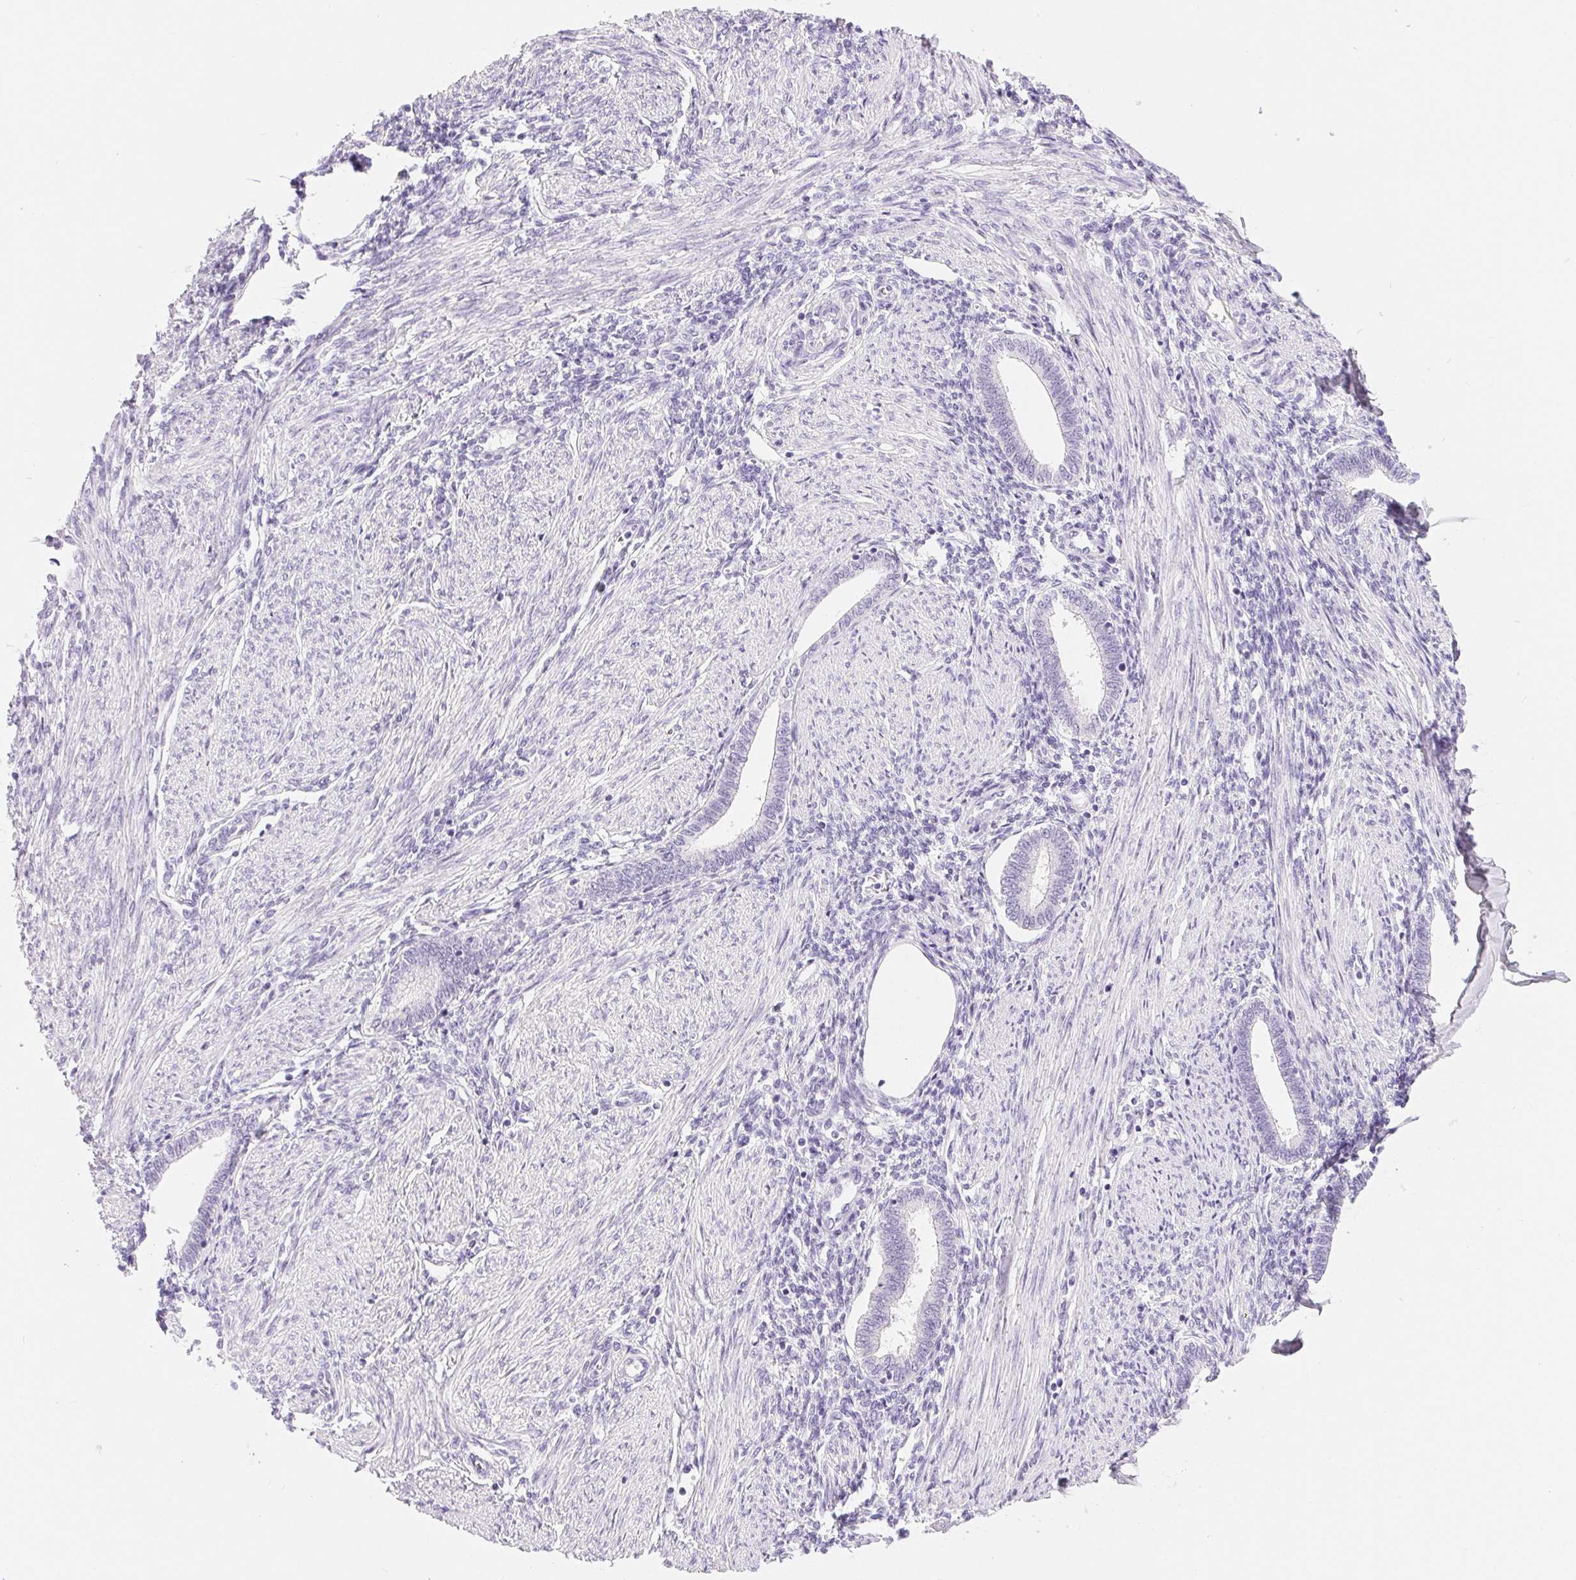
{"staining": {"intensity": "negative", "quantity": "none", "location": "none"}, "tissue": "endometrium", "cell_type": "Cells in endometrial stroma", "image_type": "normal", "snomed": [{"axis": "morphology", "description": "Normal tissue, NOS"}, {"axis": "topography", "description": "Endometrium"}], "caption": "Histopathology image shows no protein expression in cells in endometrial stroma of normal endometrium. (Brightfield microscopy of DAB IHC at high magnification).", "gene": "XDH", "patient": {"sex": "female", "age": 42}}